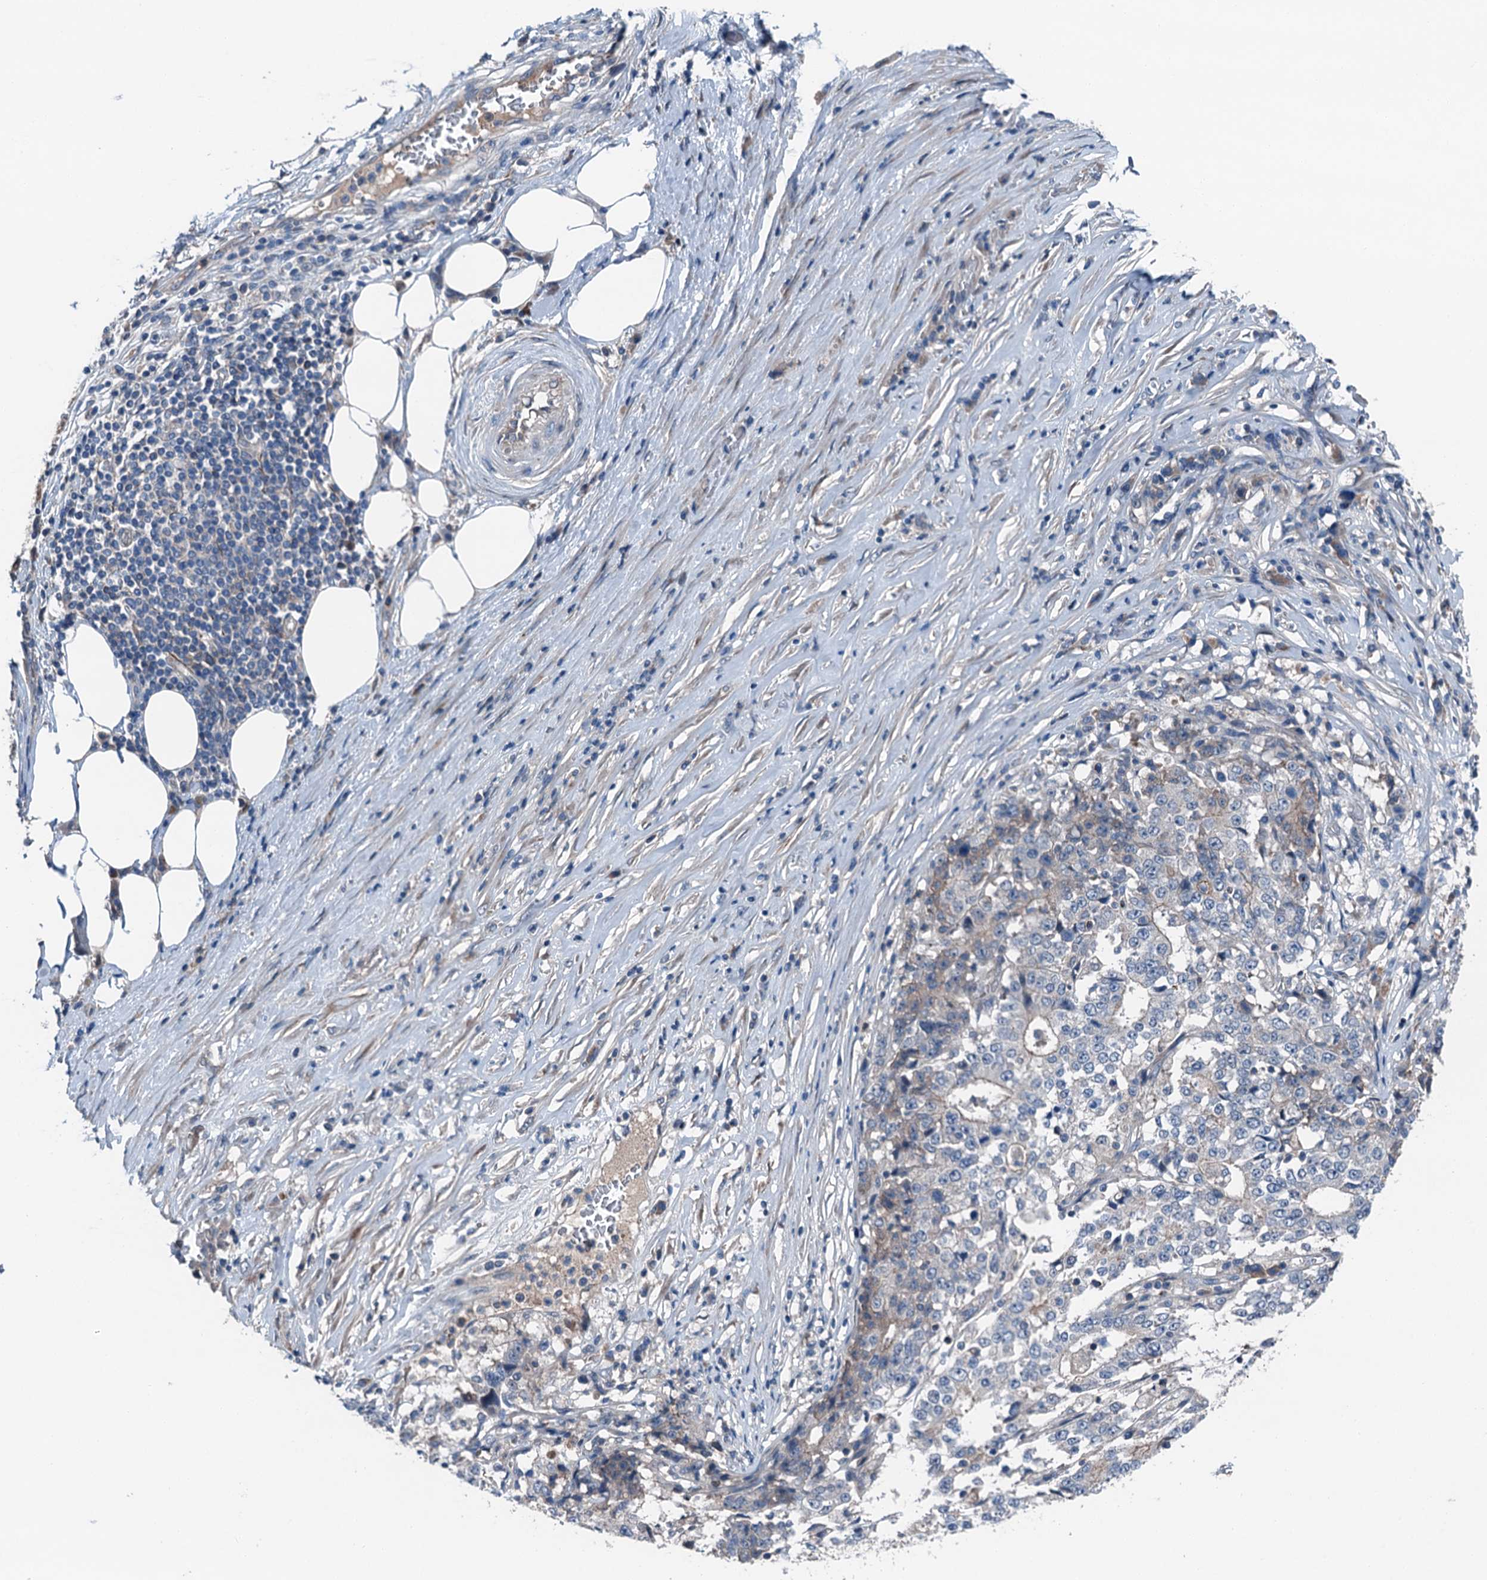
{"staining": {"intensity": "weak", "quantity": "<25%", "location": "cytoplasmic/membranous"}, "tissue": "stomach cancer", "cell_type": "Tumor cells", "image_type": "cancer", "snomed": [{"axis": "morphology", "description": "Adenocarcinoma, NOS"}, {"axis": "topography", "description": "Stomach"}], "caption": "Adenocarcinoma (stomach) stained for a protein using immunohistochemistry (IHC) shows no staining tumor cells.", "gene": "SLC2A10", "patient": {"sex": "male", "age": 59}}